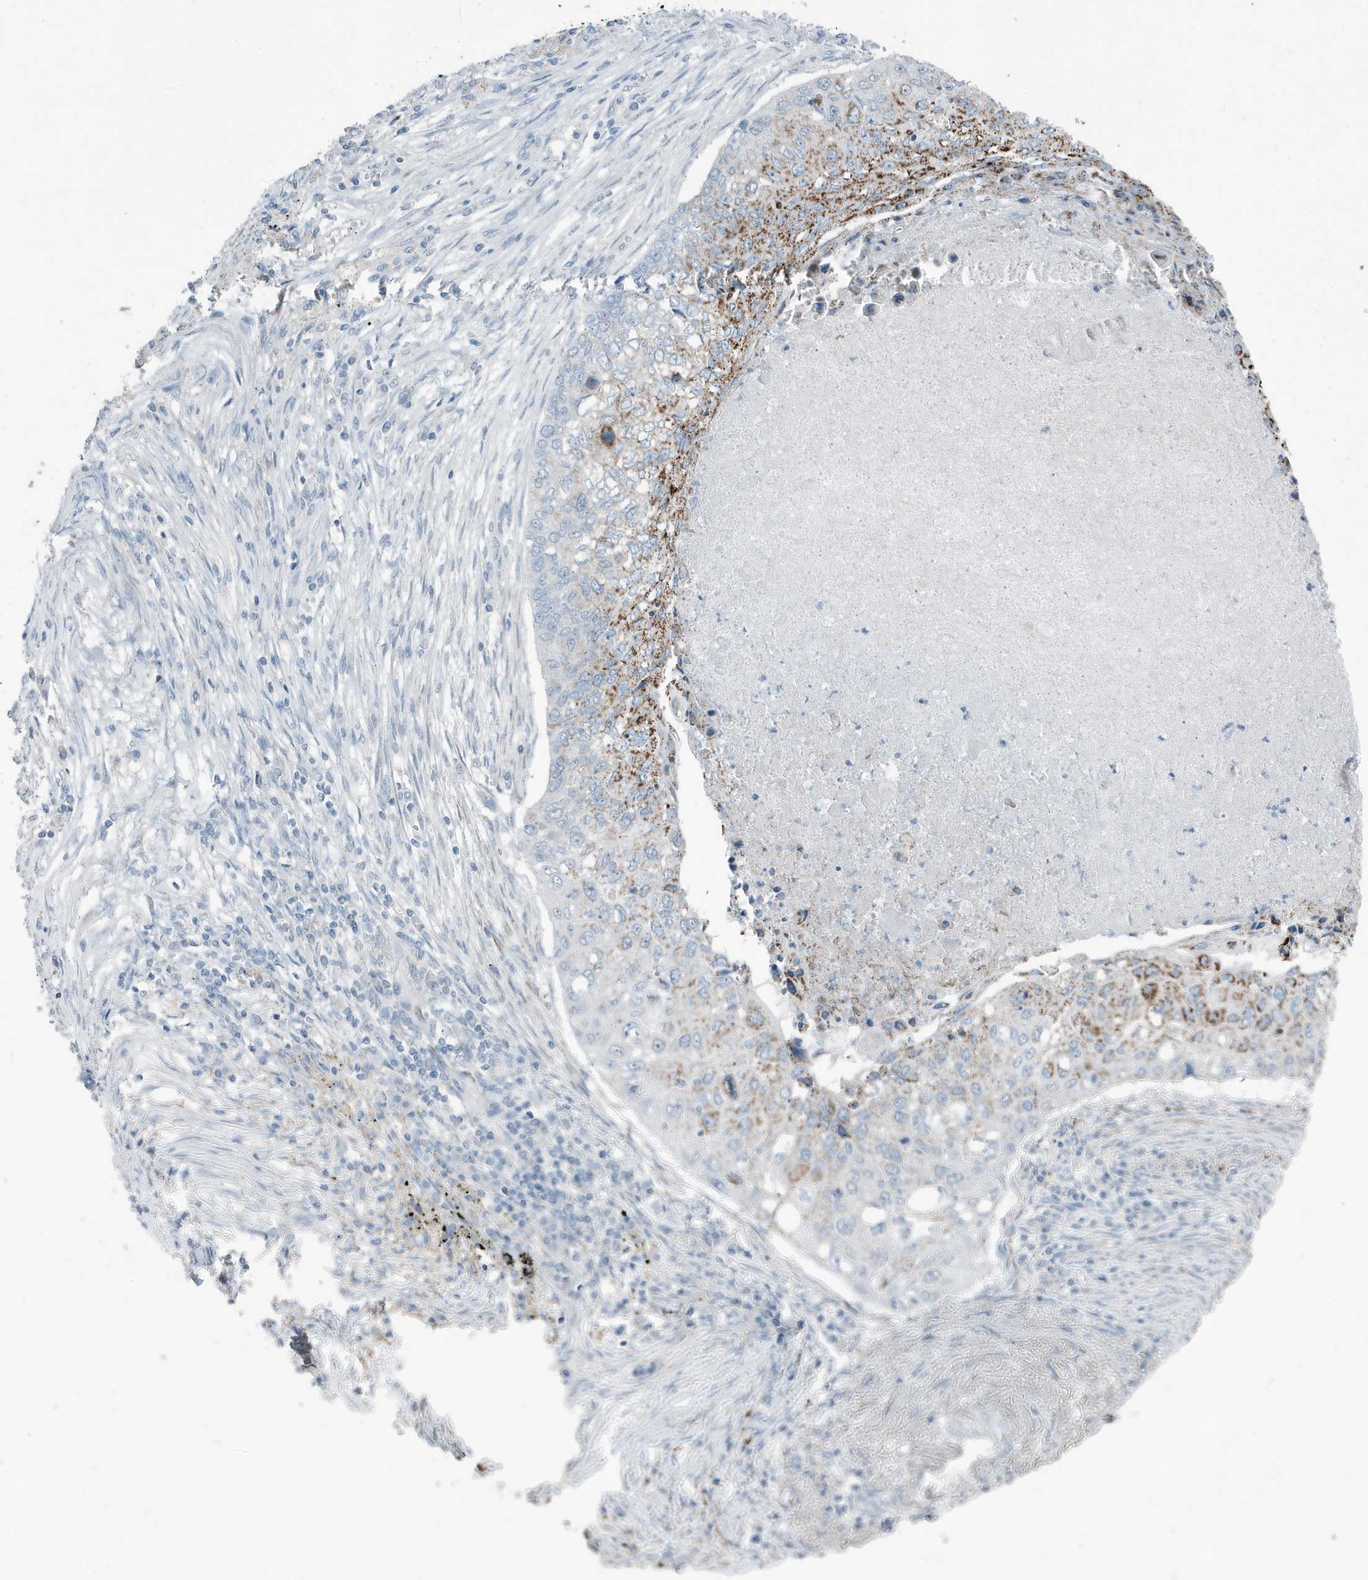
{"staining": {"intensity": "moderate", "quantity": "25%-75%", "location": "cytoplasmic/membranous"}, "tissue": "lung cancer", "cell_type": "Tumor cells", "image_type": "cancer", "snomed": [{"axis": "morphology", "description": "Squamous cell carcinoma, NOS"}, {"axis": "topography", "description": "Lung"}], "caption": "Immunohistochemistry (IHC) staining of lung cancer (squamous cell carcinoma), which reveals medium levels of moderate cytoplasmic/membranous staining in approximately 25%-75% of tumor cells indicating moderate cytoplasmic/membranous protein staining. The staining was performed using DAB (3,3'-diaminobenzidine) (brown) for protein detection and nuclei were counterstained in hematoxylin (blue).", "gene": "FAM162A", "patient": {"sex": "female", "age": 63}}